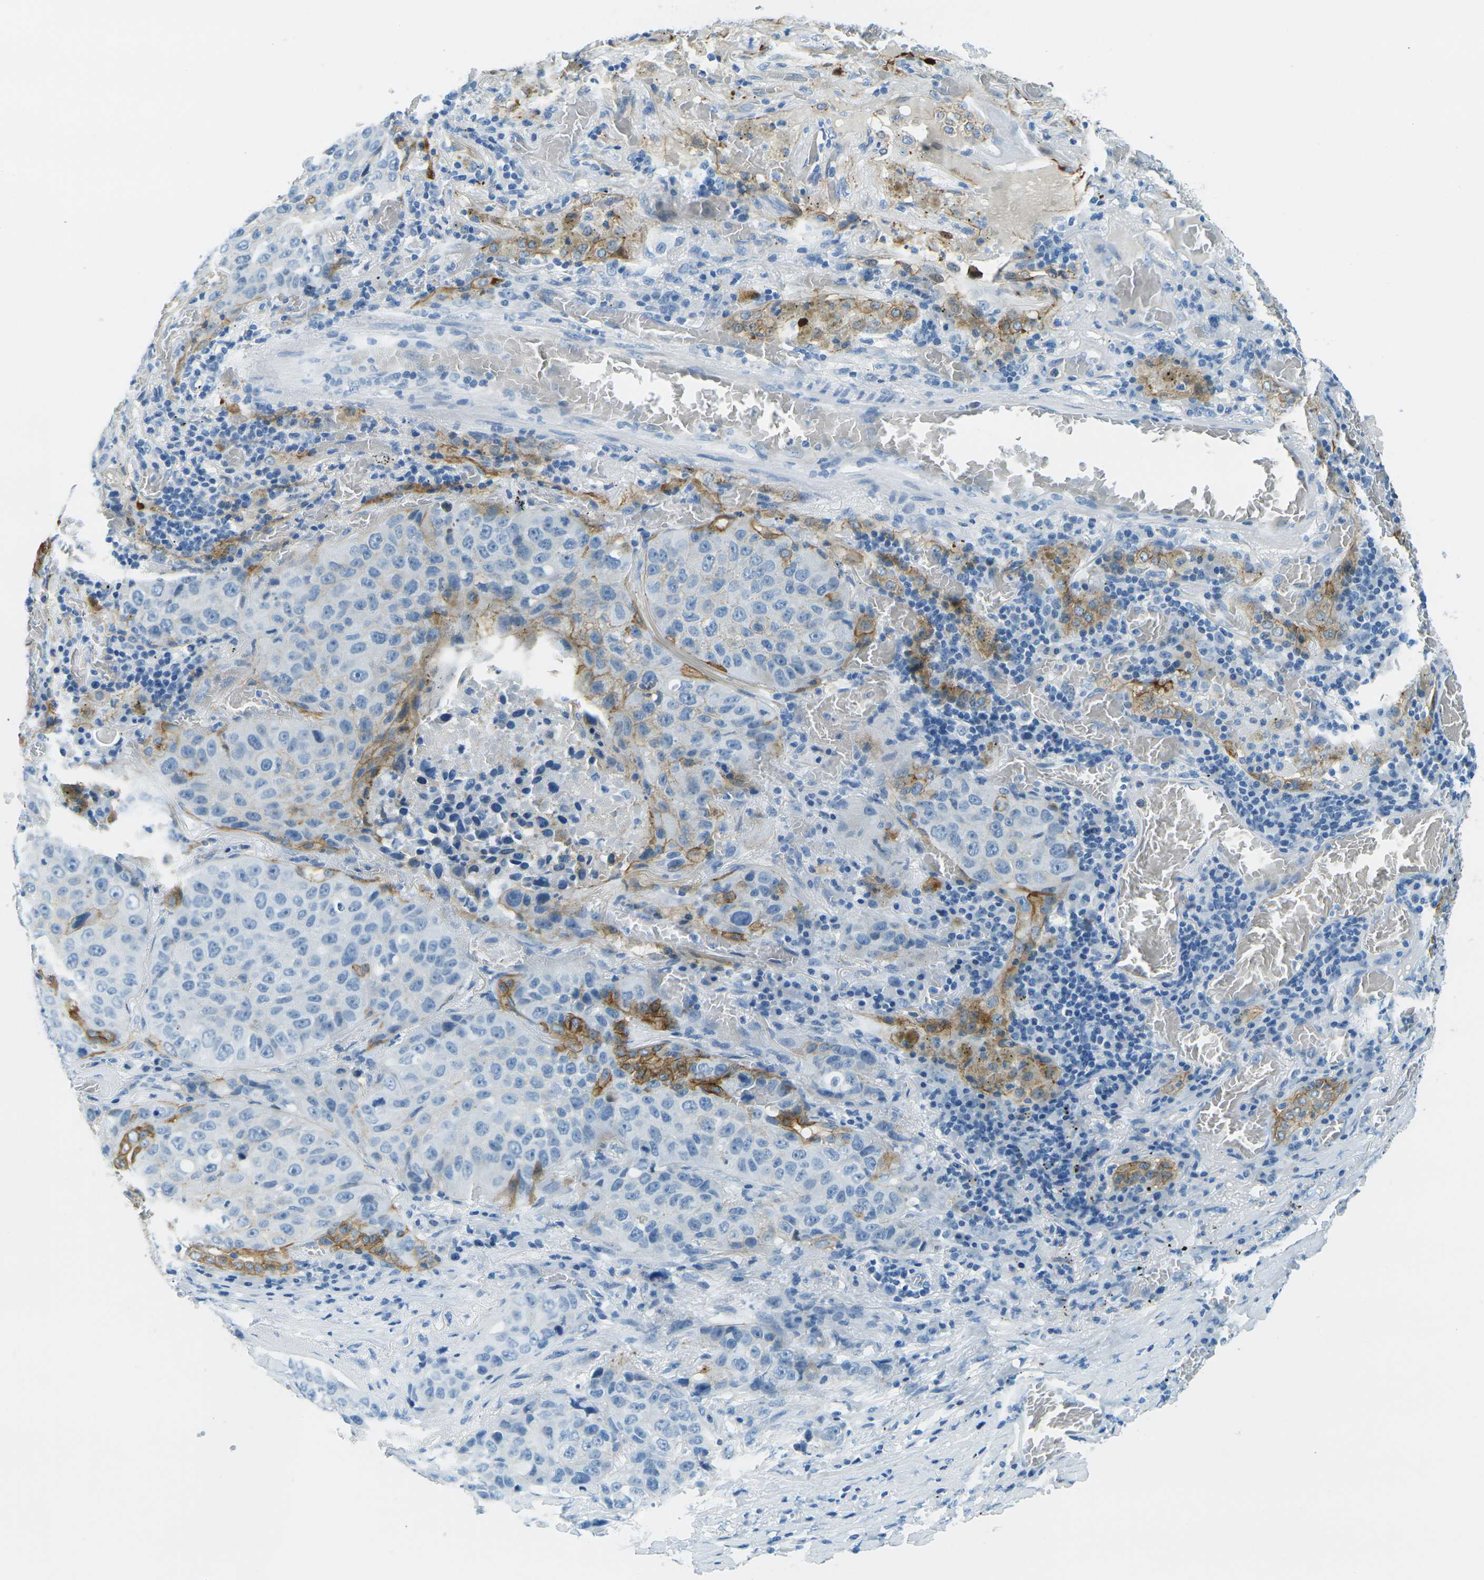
{"staining": {"intensity": "weak", "quantity": "<25%", "location": "cytoplasmic/membranous"}, "tissue": "lung cancer", "cell_type": "Tumor cells", "image_type": "cancer", "snomed": [{"axis": "morphology", "description": "Squamous cell carcinoma, NOS"}, {"axis": "topography", "description": "Lung"}], "caption": "This is a micrograph of immunohistochemistry (IHC) staining of lung cancer (squamous cell carcinoma), which shows no expression in tumor cells.", "gene": "OCLN", "patient": {"sex": "male", "age": 57}}